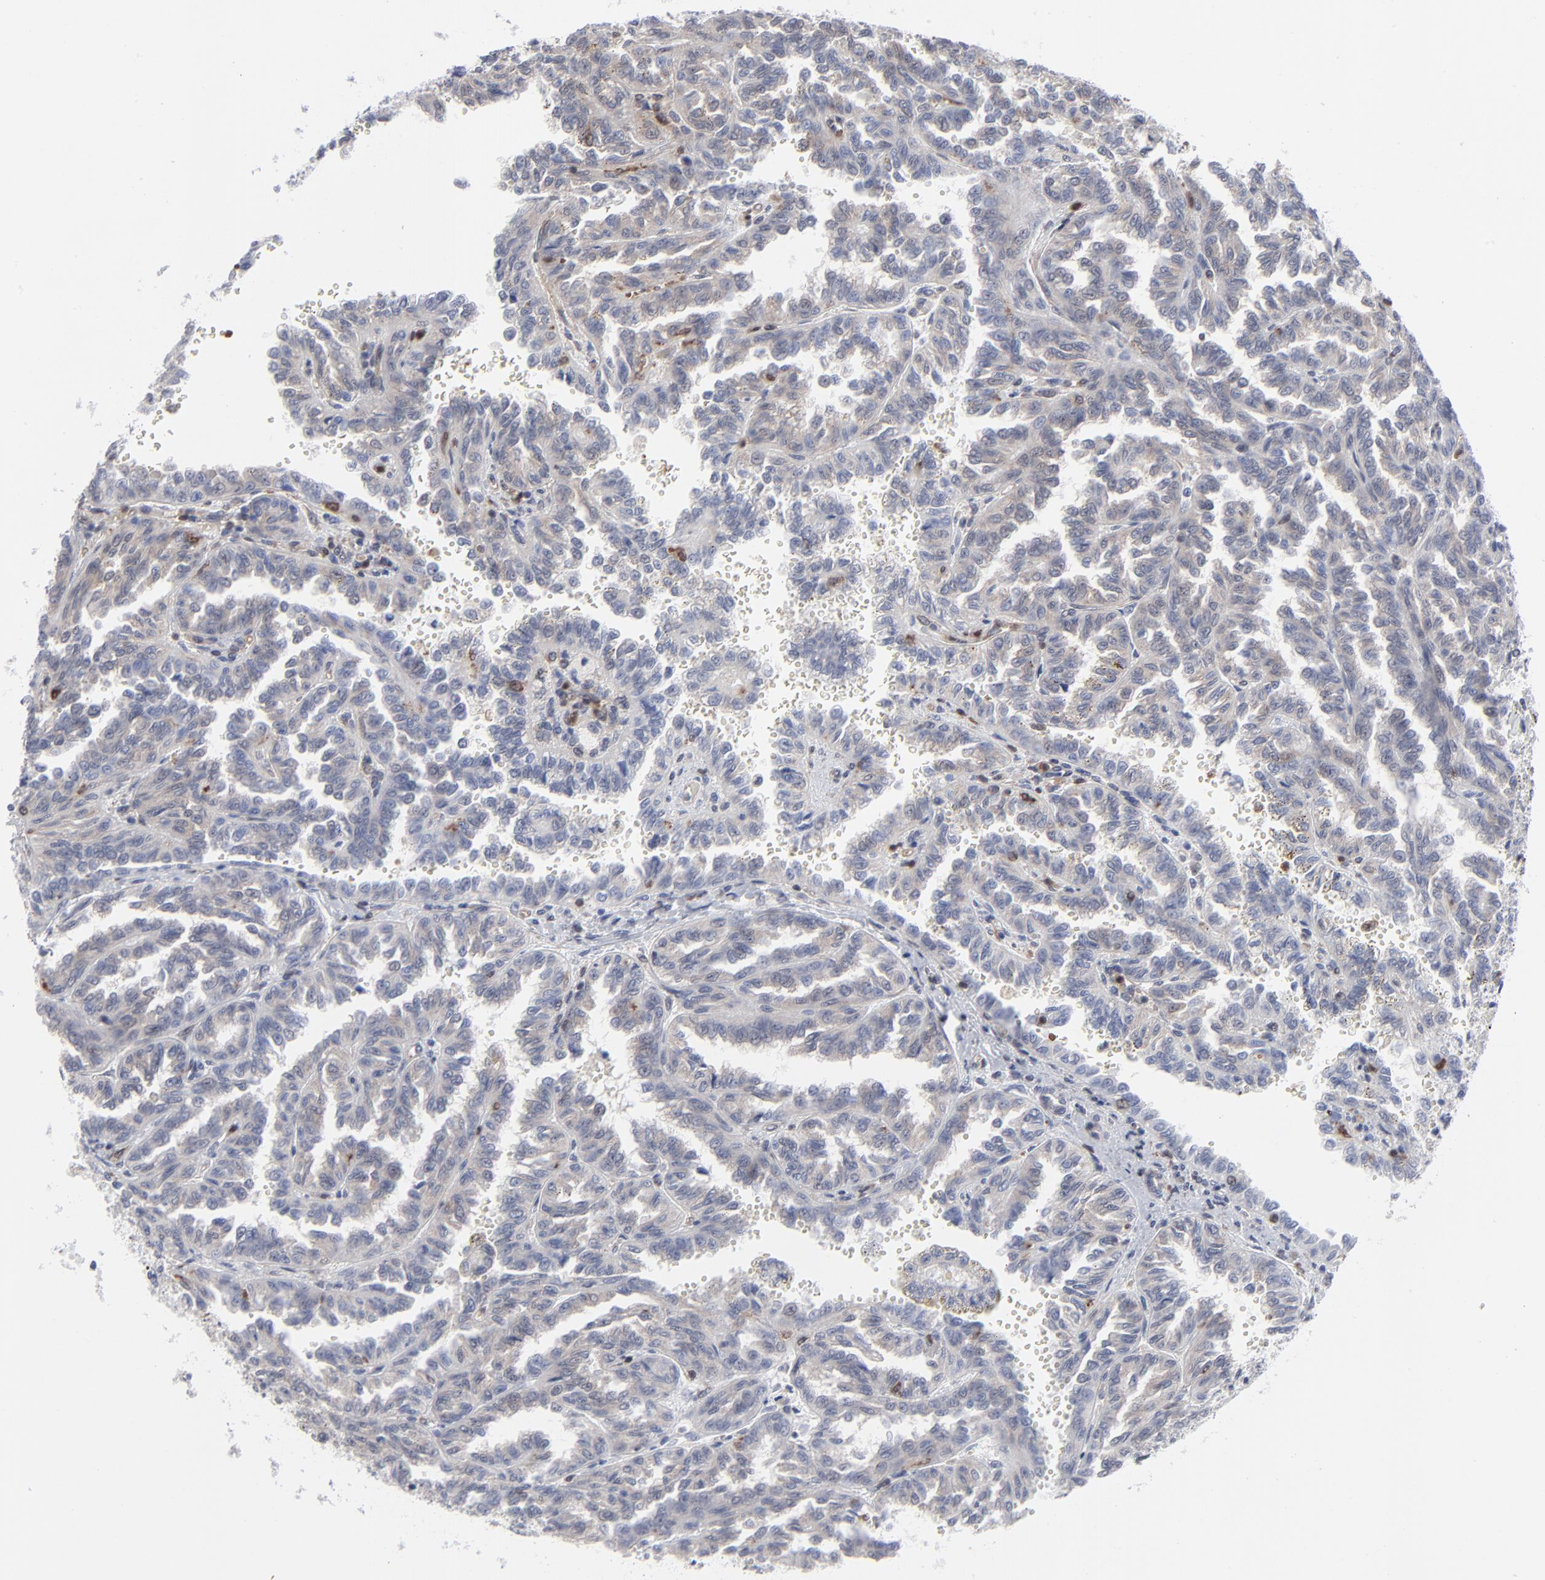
{"staining": {"intensity": "weak", "quantity": ">75%", "location": "cytoplasmic/membranous"}, "tissue": "renal cancer", "cell_type": "Tumor cells", "image_type": "cancer", "snomed": [{"axis": "morphology", "description": "Inflammation, NOS"}, {"axis": "morphology", "description": "Adenocarcinoma, NOS"}, {"axis": "topography", "description": "Kidney"}], "caption": "Protein staining of adenocarcinoma (renal) tissue reveals weak cytoplasmic/membranous staining in about >75% of tumor cells.", "gene": "MAP2K1", "patient": {"sex": "male", "age": 68}}